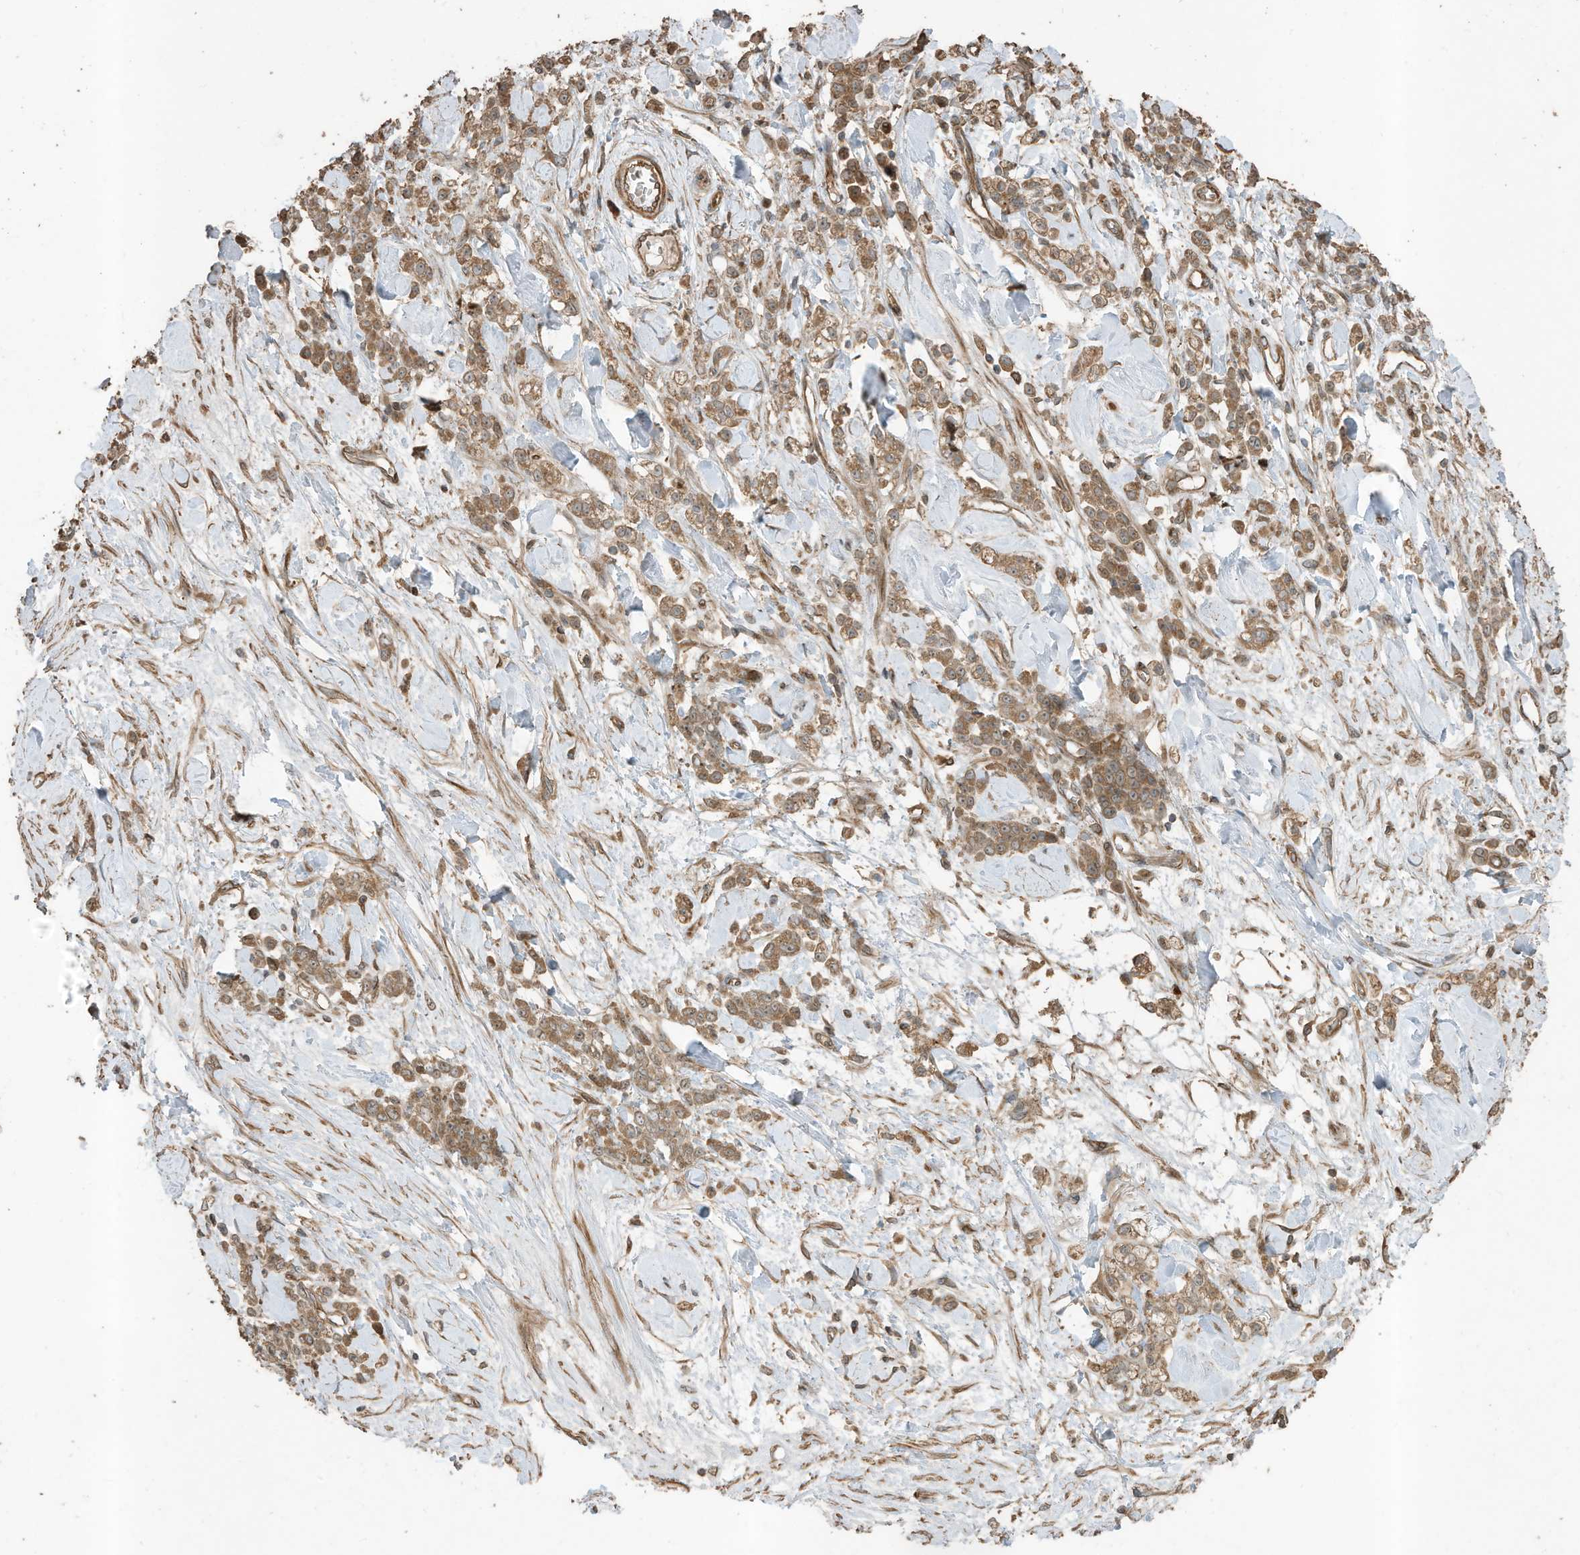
{"staining": {"intensity": "moderate", "quantity": ">75%", "location": "cytoplasmic/membranous"}, "tissue": "stomach cancer", "cell_type": "Tumor cells", "image_type": "cancer", "snomed": [{"axis": "morphology", "description": "Normal tissue, NOS"}, {"axis": "morphology", "description": "Adenocarcinoma, NOS"}, {"axis": "topography", "description": "Stomach"}], "caption": "A brown stain highlights moderate cytoplasmic/membranous positivity of a protein in stomach adenocarcinoma tumor cells.", "gene": "ZNF653", "patient": {"sex": "male", "age": 82}}